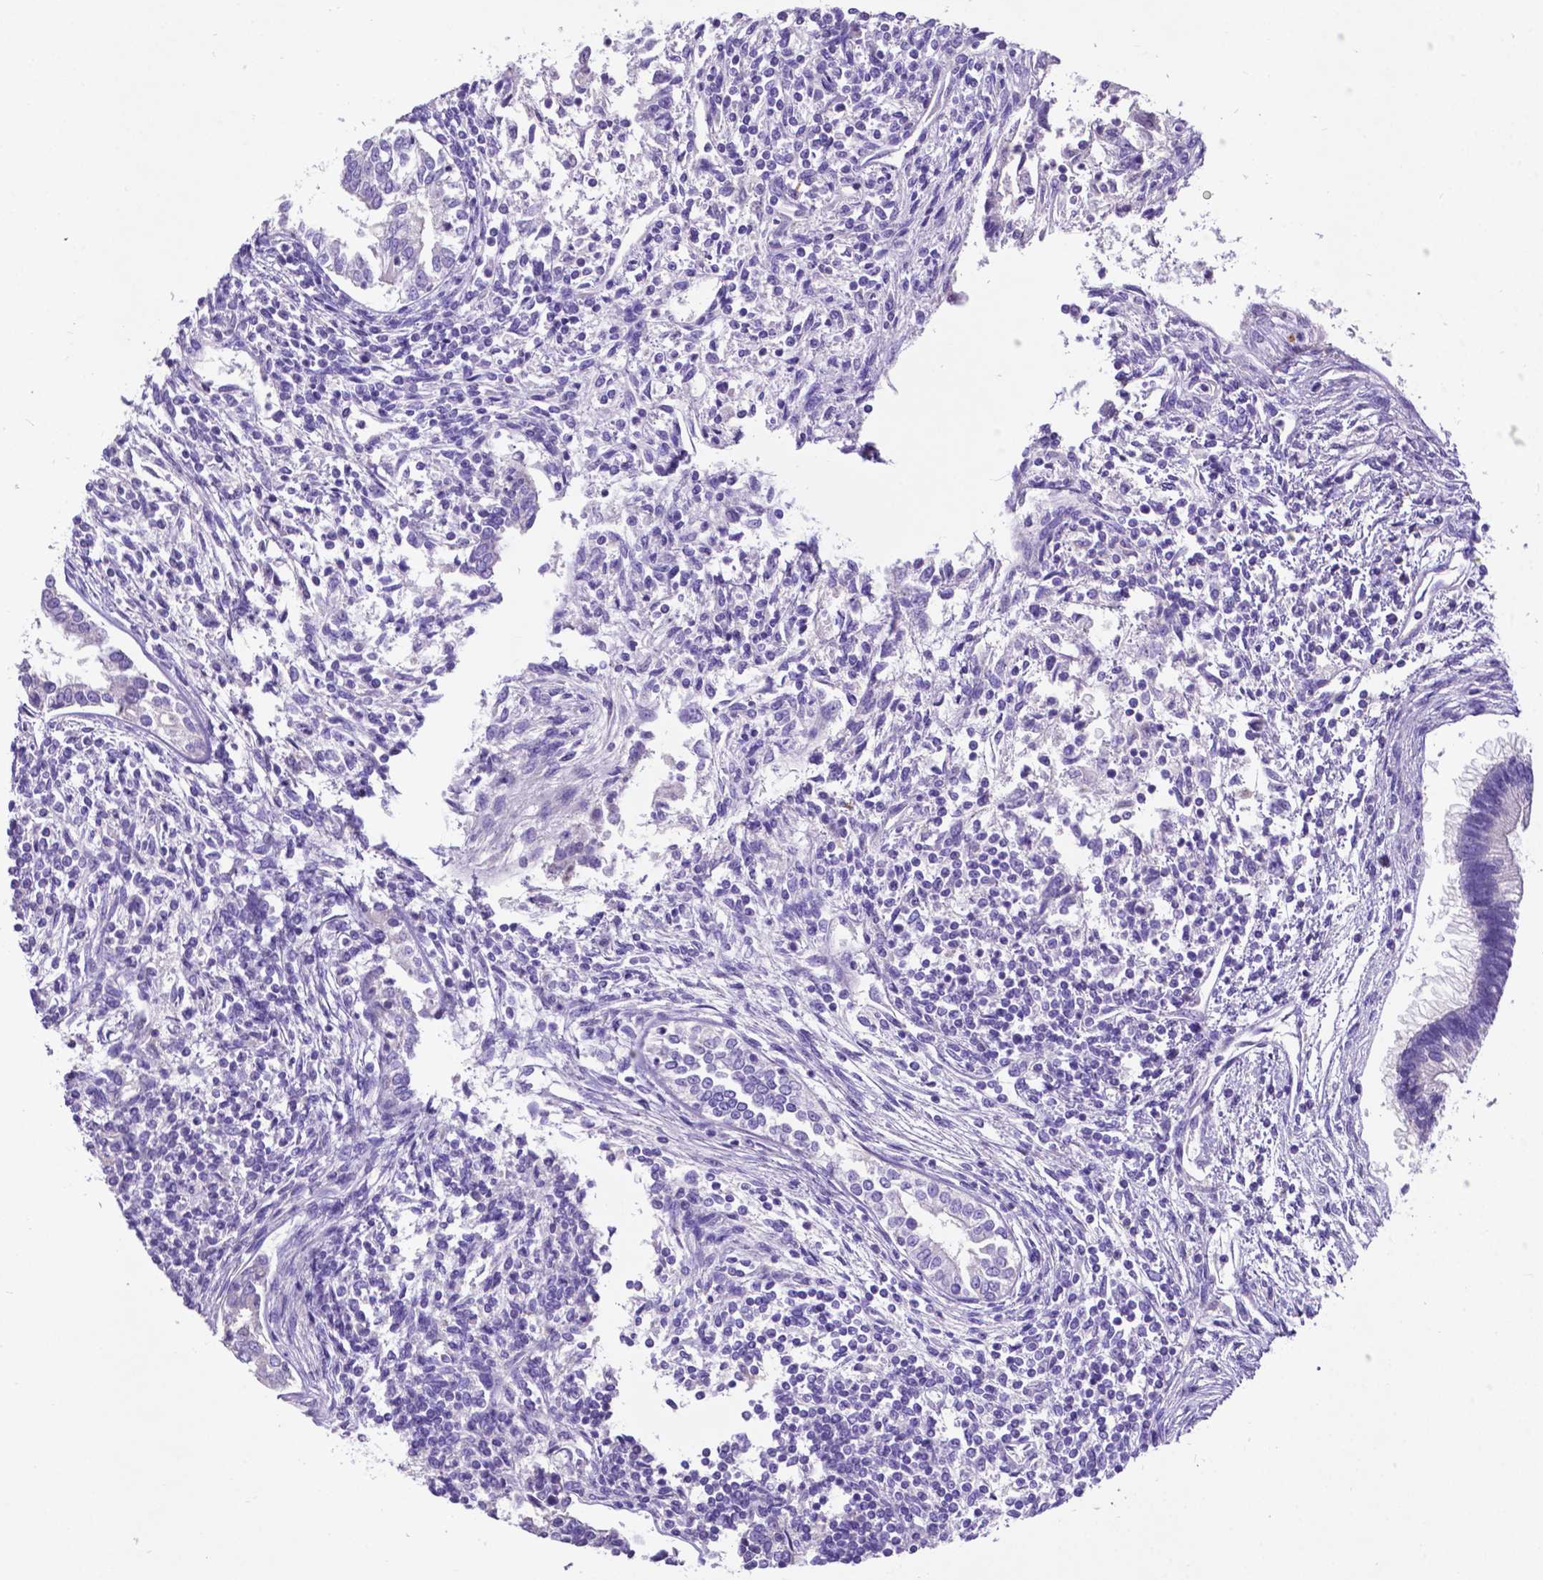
{"staining": {"intensity": "negative", "quantity": "none", "location": "none"}, "tissue": "testis cancer", "cell_type": "Tumor cells", "image_type": "cancer", "snomed": [{"axis": "morphology", "description": "Carcinoma, Embryonal, NOS"}, {"axis": "topography", "description": "Testis"}], "caption": "A high-resolution micrograph shows IHC staining of testis embryonal carcinoma, which demonstrates no significant expression in tumor cells.", "gene": "PFKFB4", "patient": {"sex": "male", "age": 37}}